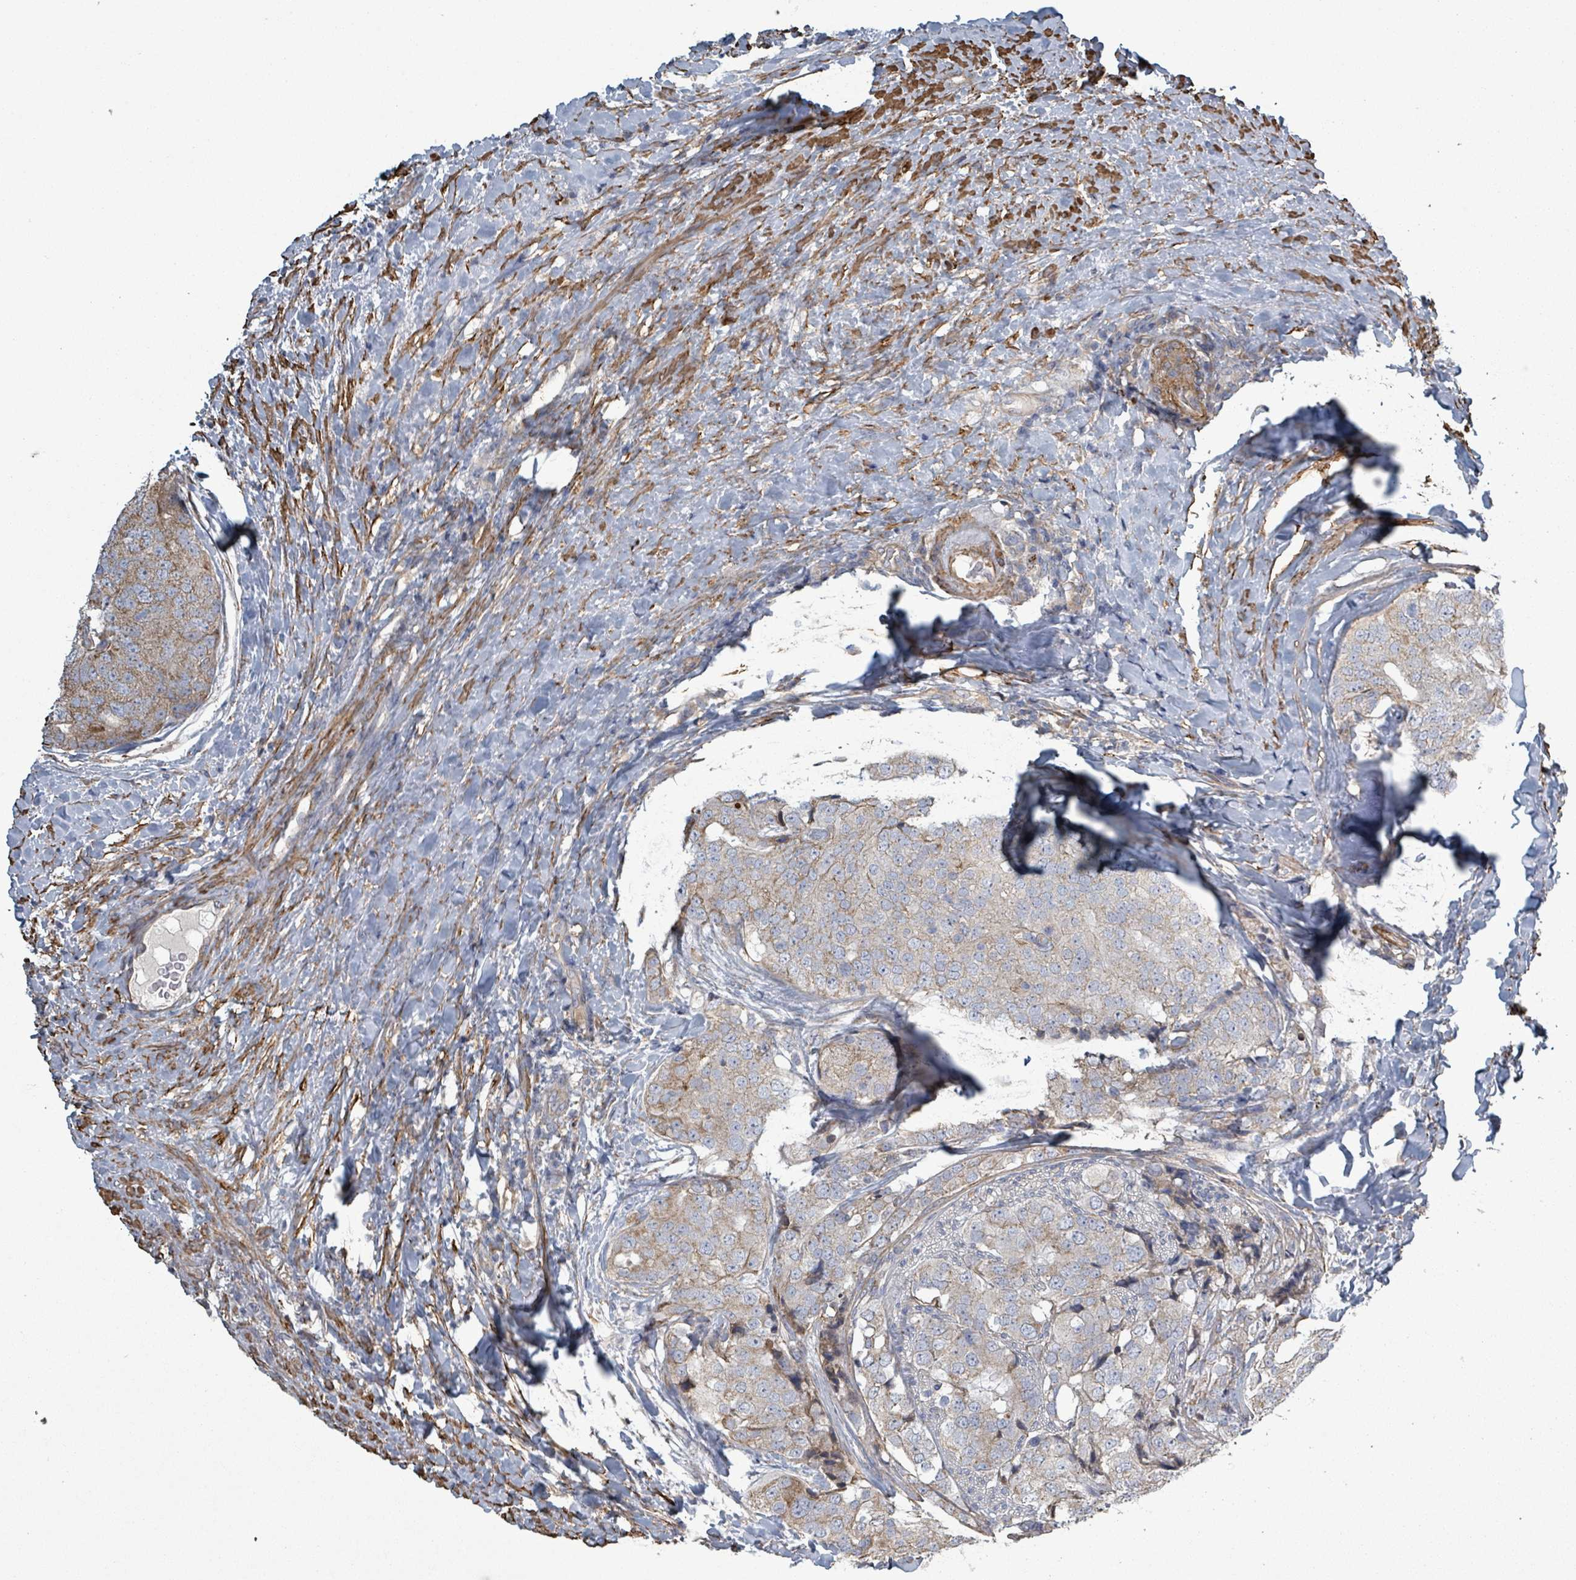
{"staining": {"intensity": "weak", "quantity": "25%-75%", "location": "cytoplasmic/membranous"}, "tissue": "prostate cancer", "cell_type": "Tumor cells", "image_type": "cancer", "snomed": [{"axis": "morphology", "description": "Adenocarcinoma, High grade"}, {"axis": "topography", "description": "Prostate"}], "caption": "An immunohistochemistry (IHC) histopathology image of tumor tissue is shown. Protein staining in brown highlights weak cytoplasmic/membranous positivity in adenocarcinoma (high-grade) (prostate) within tumor cells.", "gene": "ADCK1", "patient": {"sex": "male", "age": 49}}